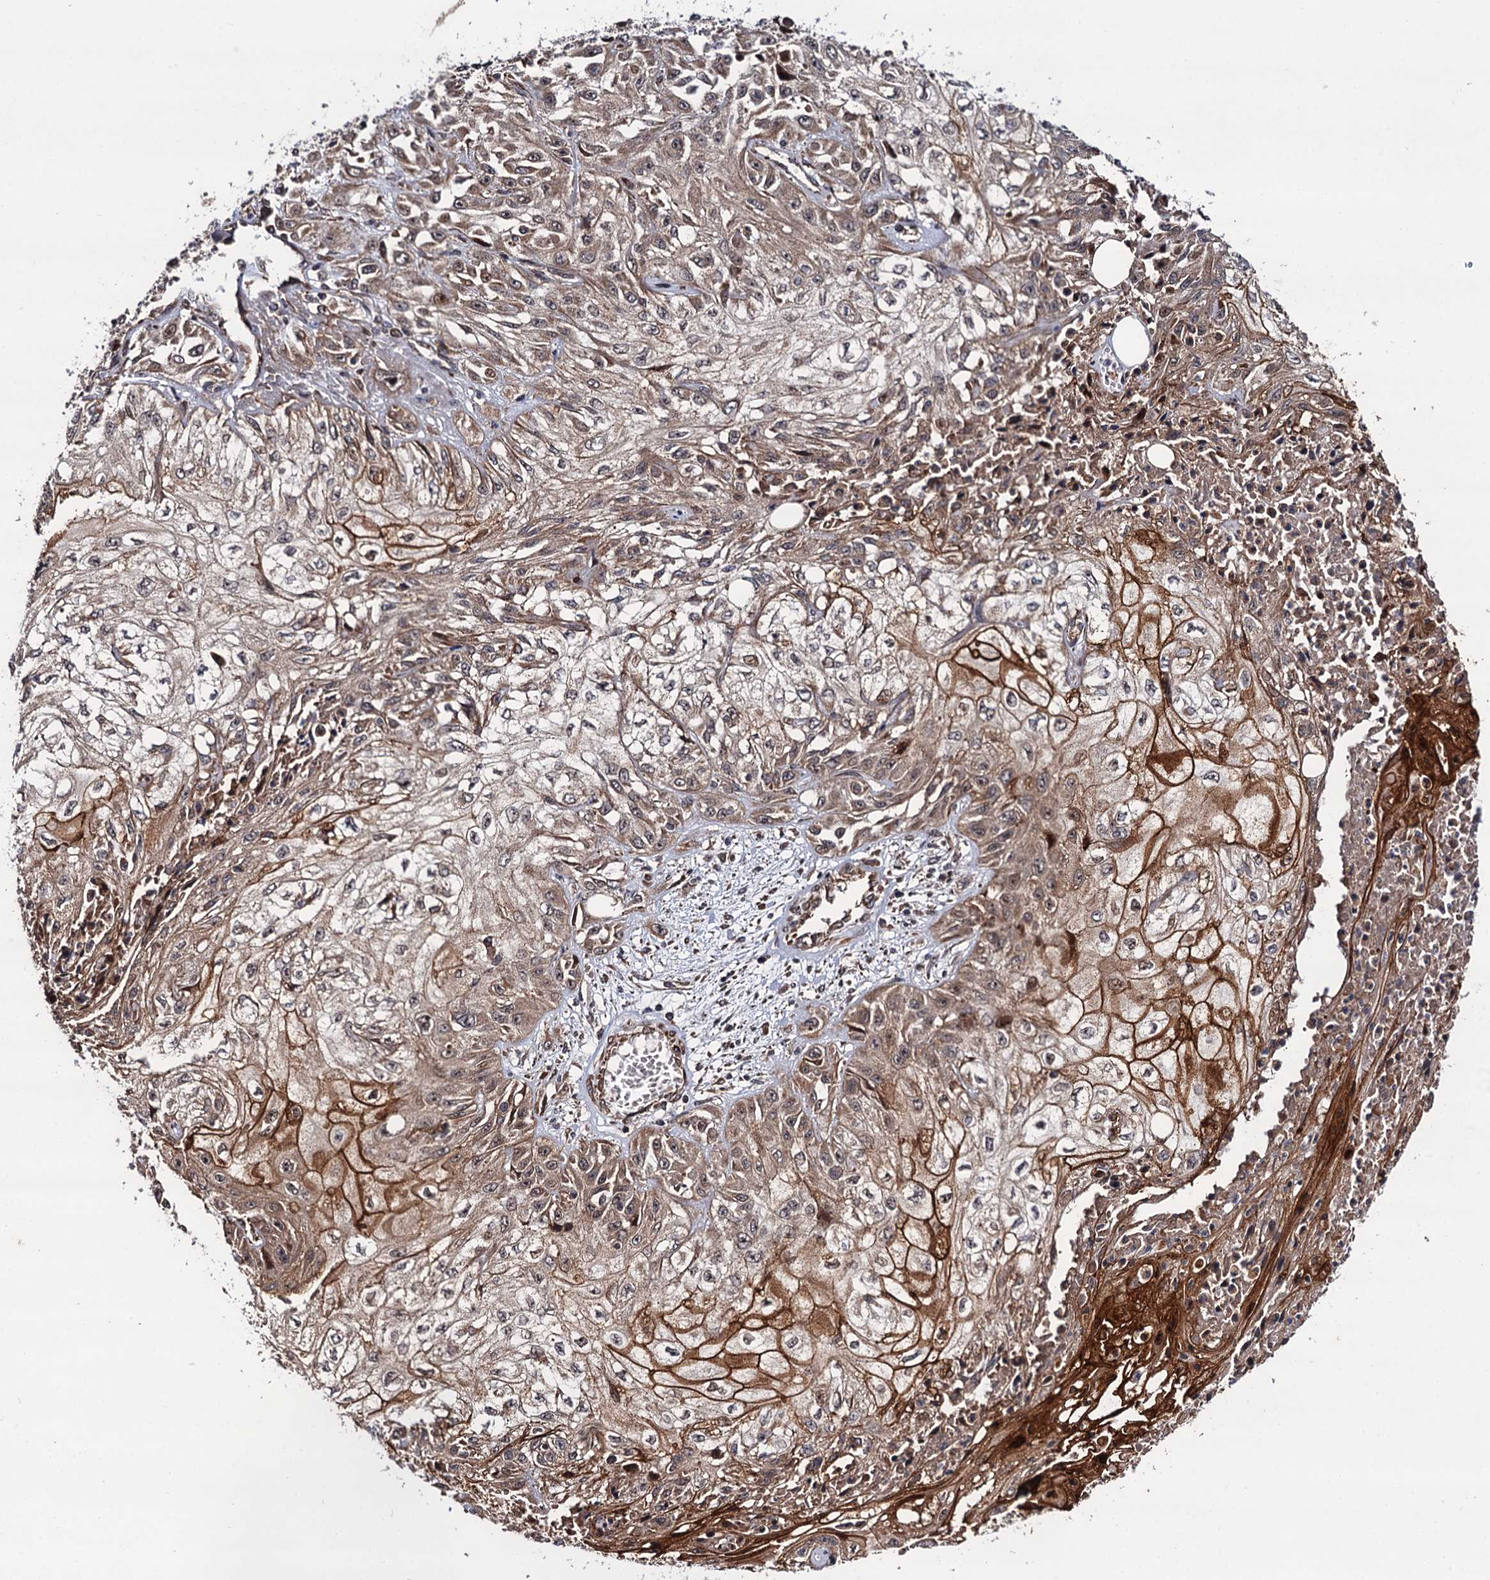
{"staining": {"intensity": "weak", "quantity": ">75%", "location": "cytoplasmic/membranous"}, "tissue": "skin cancer", "cell_type": "Tumor cells", "image_type": "cancer", "snomed": [{"axis": "morphology", "description": "Squamous cell carcinoma, NOS"}, {"axis": "morphology", "description": "Squamous cell carcinoma, metastatic, NOS"}, {"axis": "topography", "description": "Skin"}, {"axis": "topography", "description": "Lymph node"}], "caption": "Immunohistochemical staining of skin squamous cell carcinoma reveals low levels of weak cytoplasmic/membranous expression in approximately >75% of tumor cells.", "gene": "FSIP1", "patient": {"sex": "male", "age": 75}}